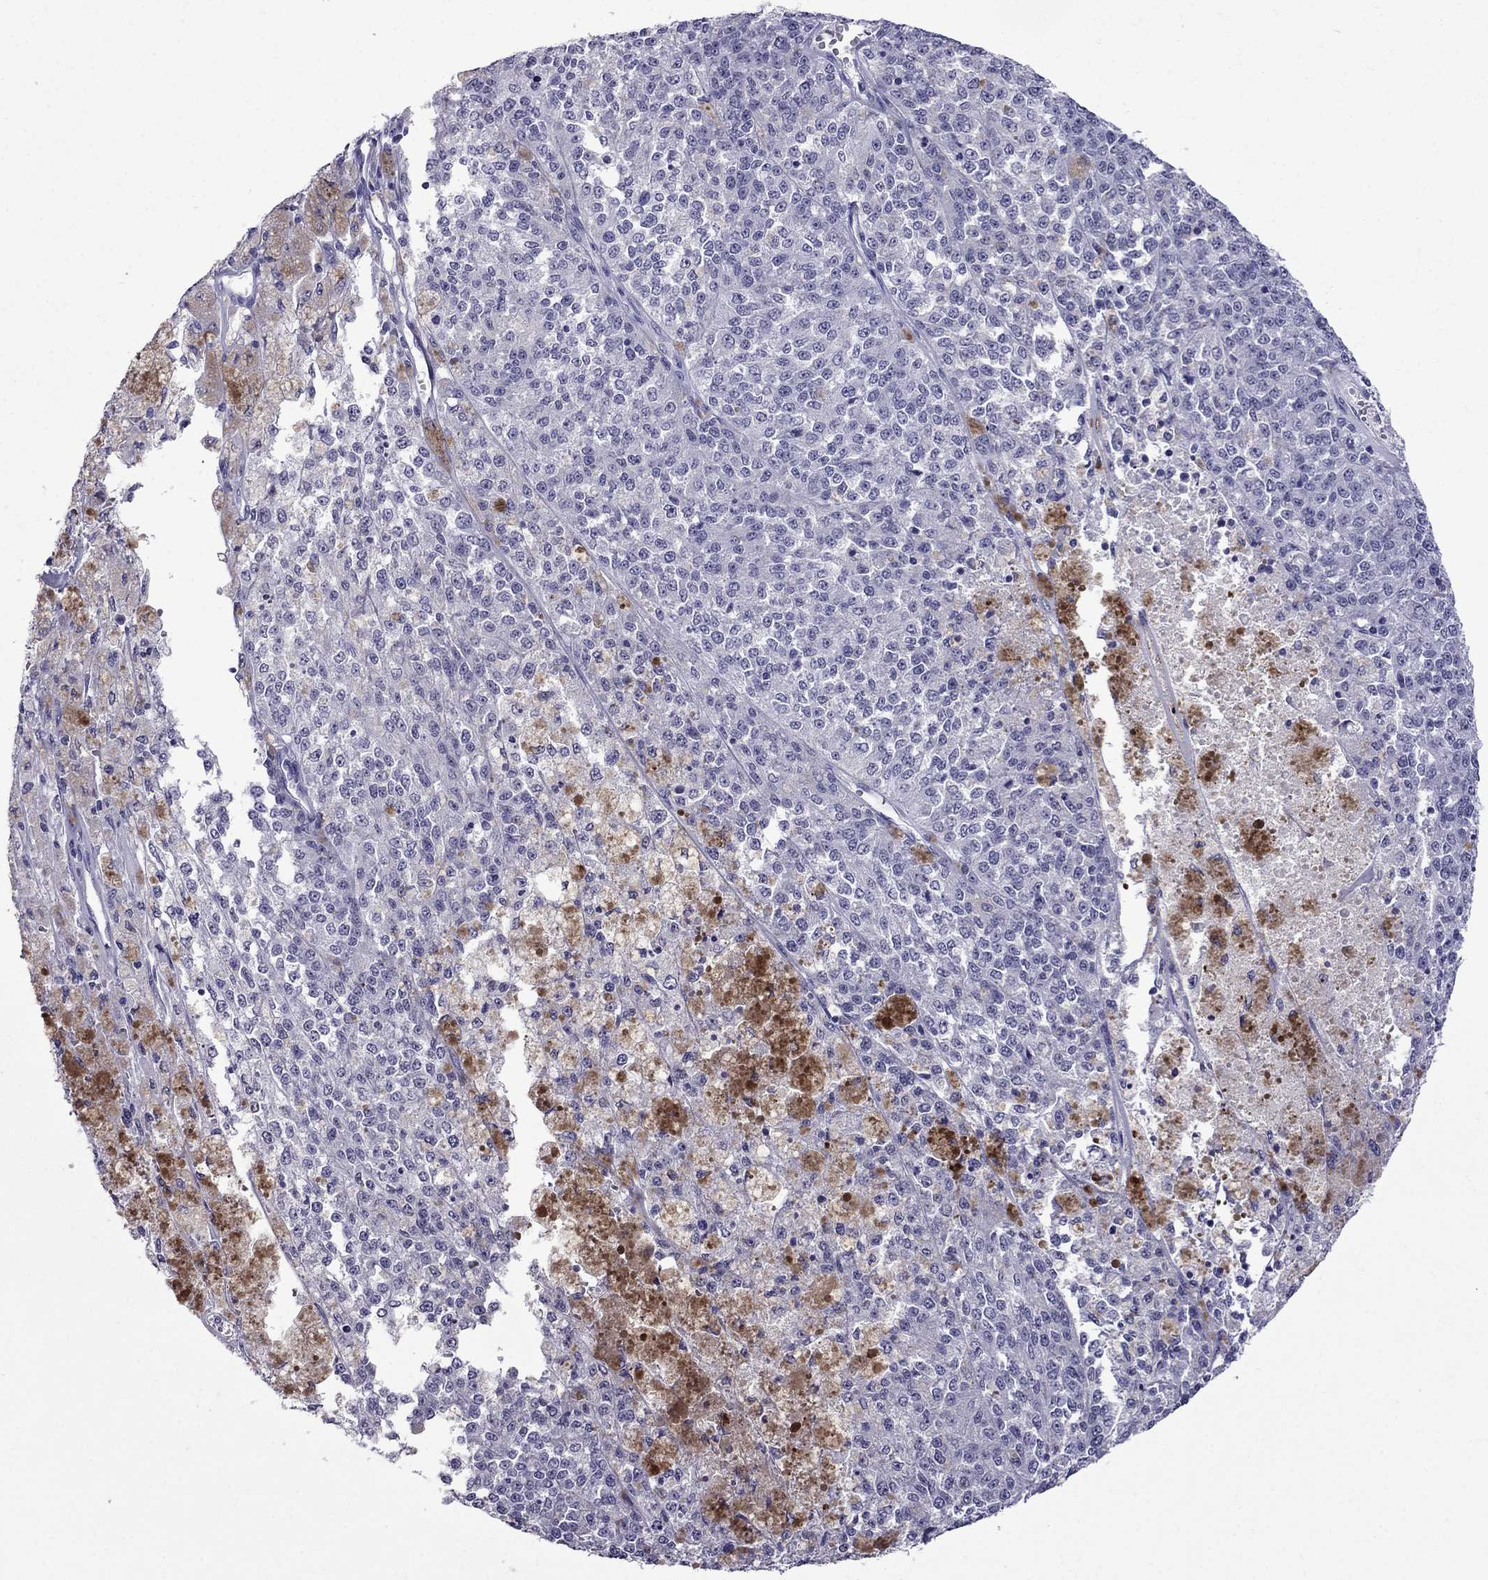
{"staining": {"intensity": "negative", "quantity": "none", "location": "none"}, "tissue": "melanoma", "cell_type": "Tumor cells", "image_type": "cancer", "snomed": [{"axis": "morphology", "description": "Malignant melanoma, Metastatic site"}, {"axis": "topography", "description": "Lymph node"}], "caption": "IHC histopathology image of human melanoma stained for a protein (brown), which exhibits no positivity in tumor cells.", "gene": "OLFM4", "patient": {"sex": "female", "age": 64}}